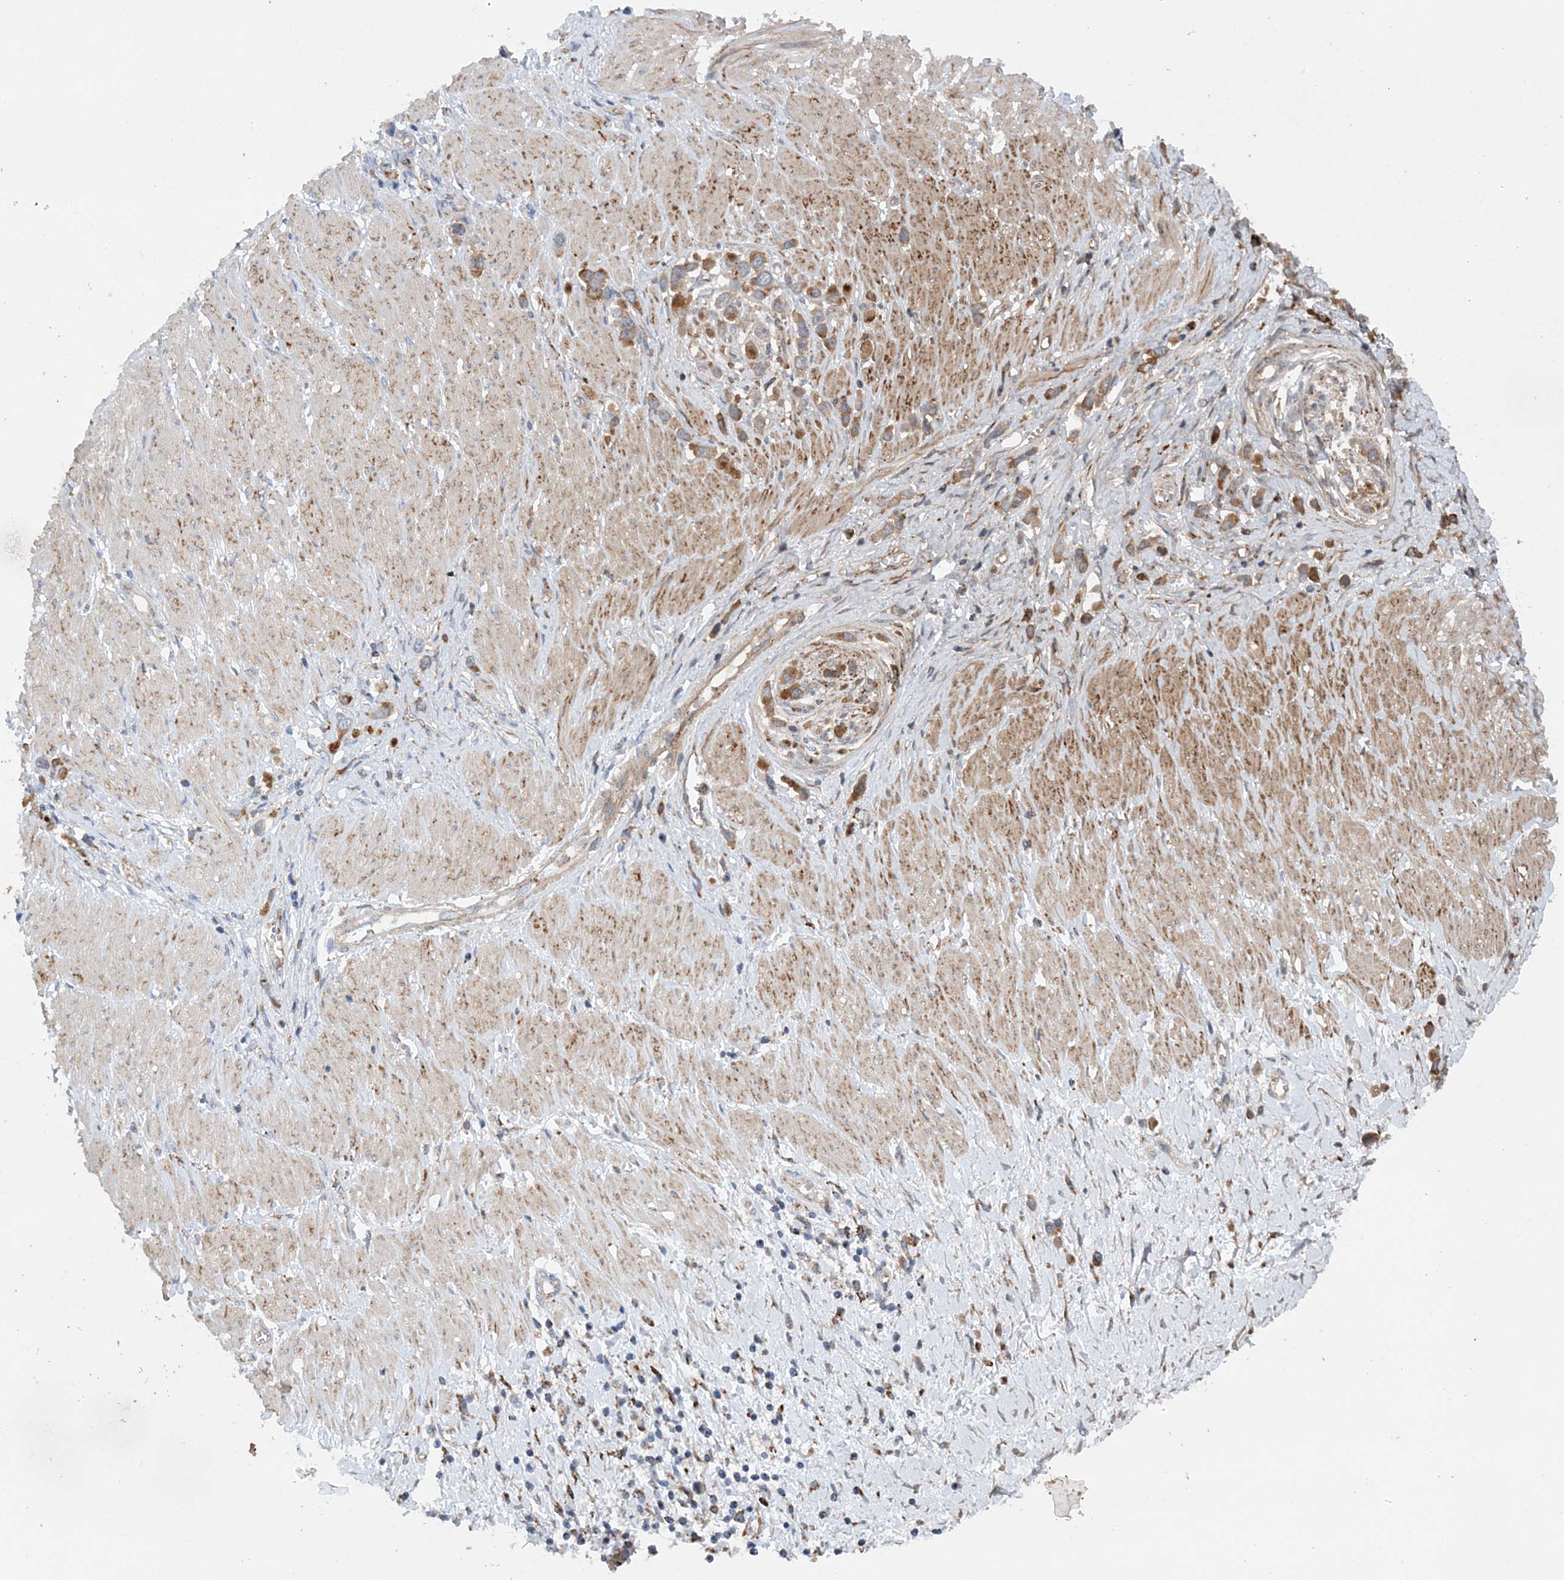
{"staining": {"intensity": "moderate", "quantity": ">75%", "location": "cytoplasmic/membranous"}, "tissue": "stomach cancer", "cell_type": "Tumor cells", "image_type": "cancer", "snomed": [{"axis": "morphology", "description": "Normal tissue, NOS"}, {"axis": "morphology", "description": "Adenocarcinoma, NOS"}, {"axis": "topography", "description": "Stomach, upper"}, {"axis": "topography", "description": "Stomach"}], "caption": "Stomach adenocarcinoma stained with a brown dye reveals moderate cytoplasmic/membranous positive positivity in about >75% of tumor cells.", "gene": "PTTG1IP", "patient": {"sex": "female", "age": 65}}